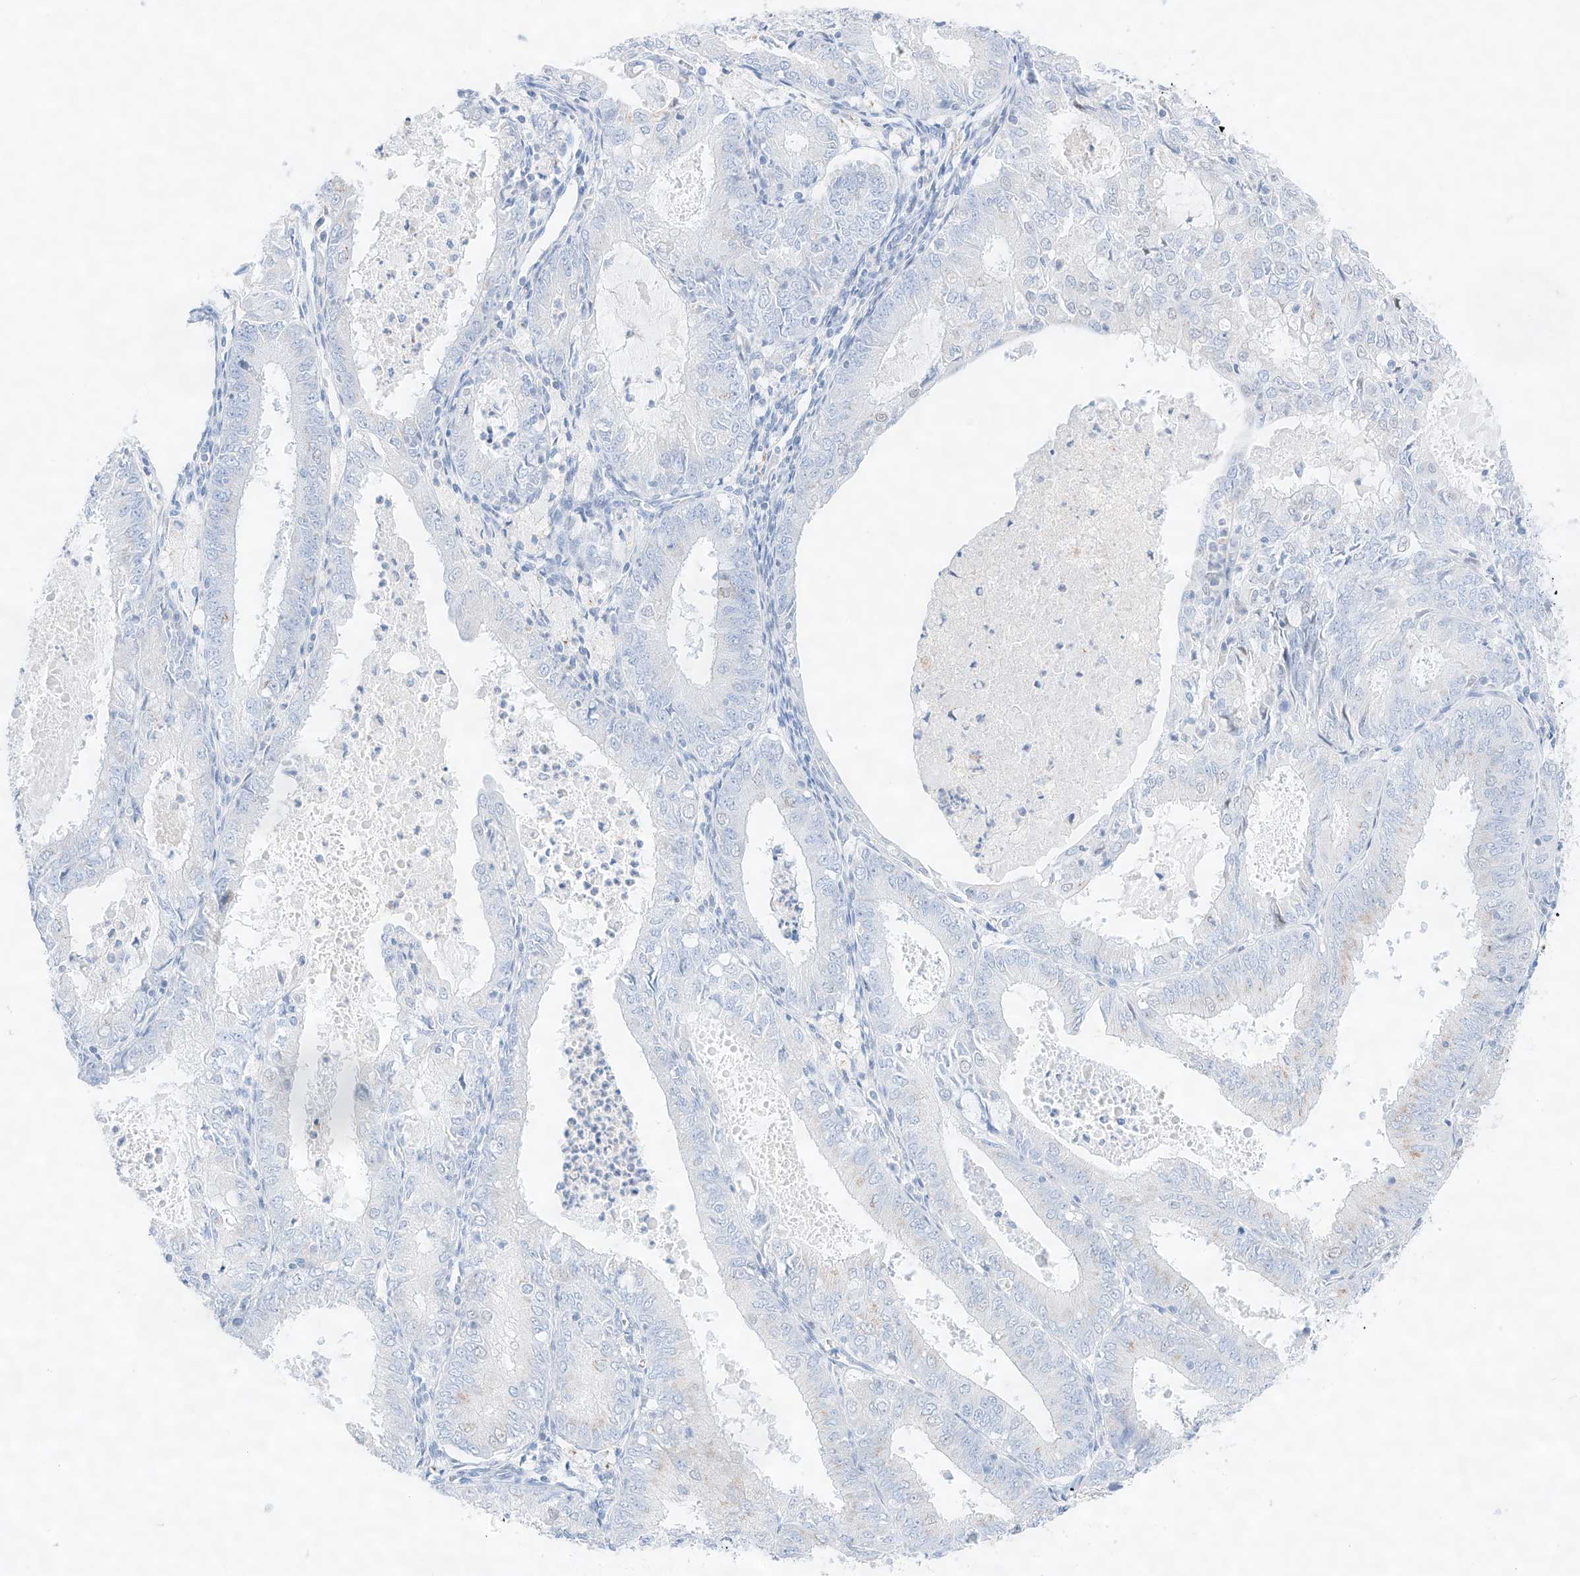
{"staining": {"intensity": "negative", "quantity": "none", "location": "none"}, "tissue": "endometrial cancer", "cell_type": "Tumor cells", "image_type": "cancer", "snomed": [{"axis": "morphology", "description": "Adenocarcinoma, NOS"}, {"axis": "topography", "description": "Endometrium"}], "caption": "This is an IHC histopathology image of endometrial cancer. There is no positivity in tumor cells.", "gene": "NT5C3B", "patient": {"sex": "female", "age": 57}}